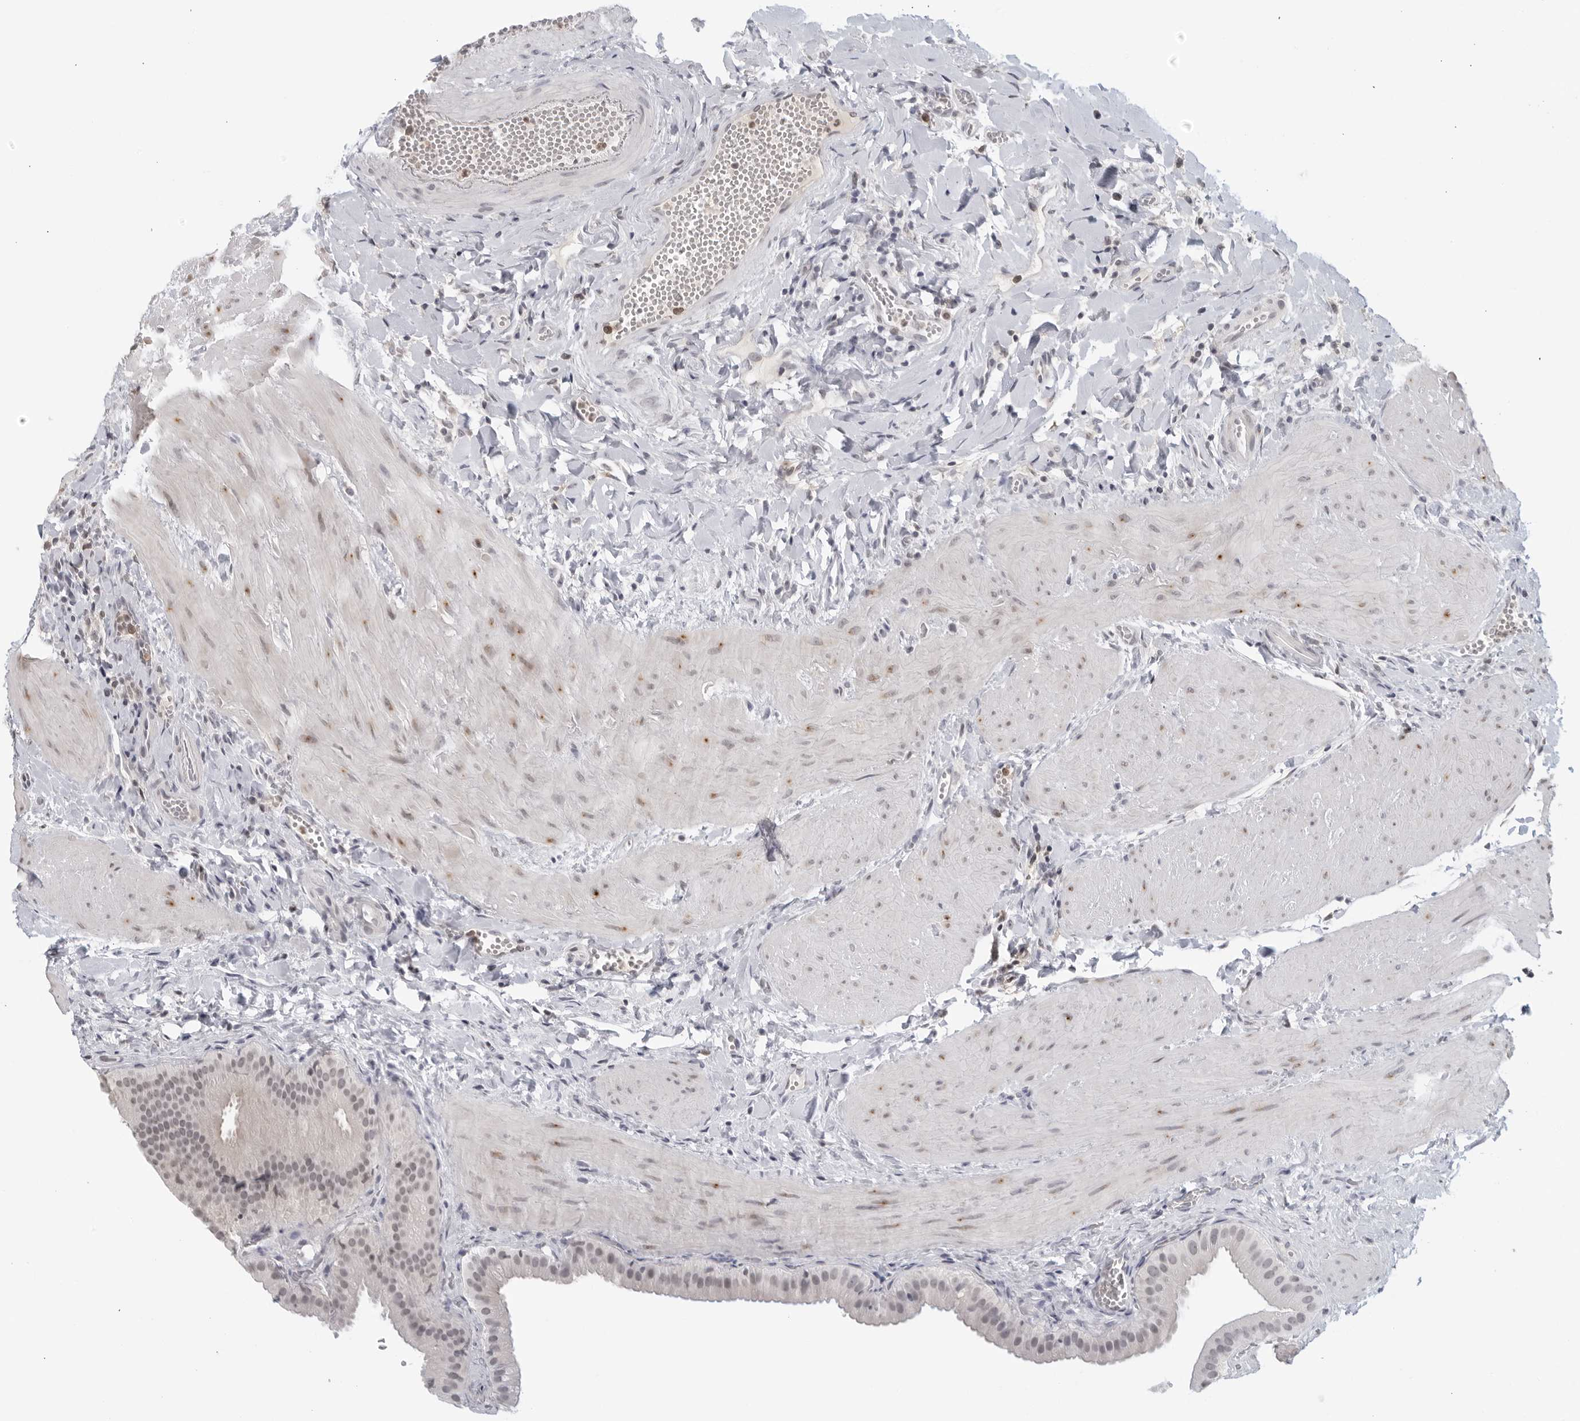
{"staining": {"intensity": "negative", "quantity": "none", "location": "none"}, "tissue": "gallbladder", "cell_type": "Glandular cells", "image_type": "normal", "snomed": [{"axis": "morphology", "description": "Normal tissue, NOS"}, {"axis": "topography", "description": "Gallbladder"}], "caption": "DAB (3,3'-diaminobenzidine) immunohistochemical staining of normal human gallbladder shows no significant expression in glandular cells.", "gene": "RAB11FIP3", "patient": {"sex": "male", "age": 55}}